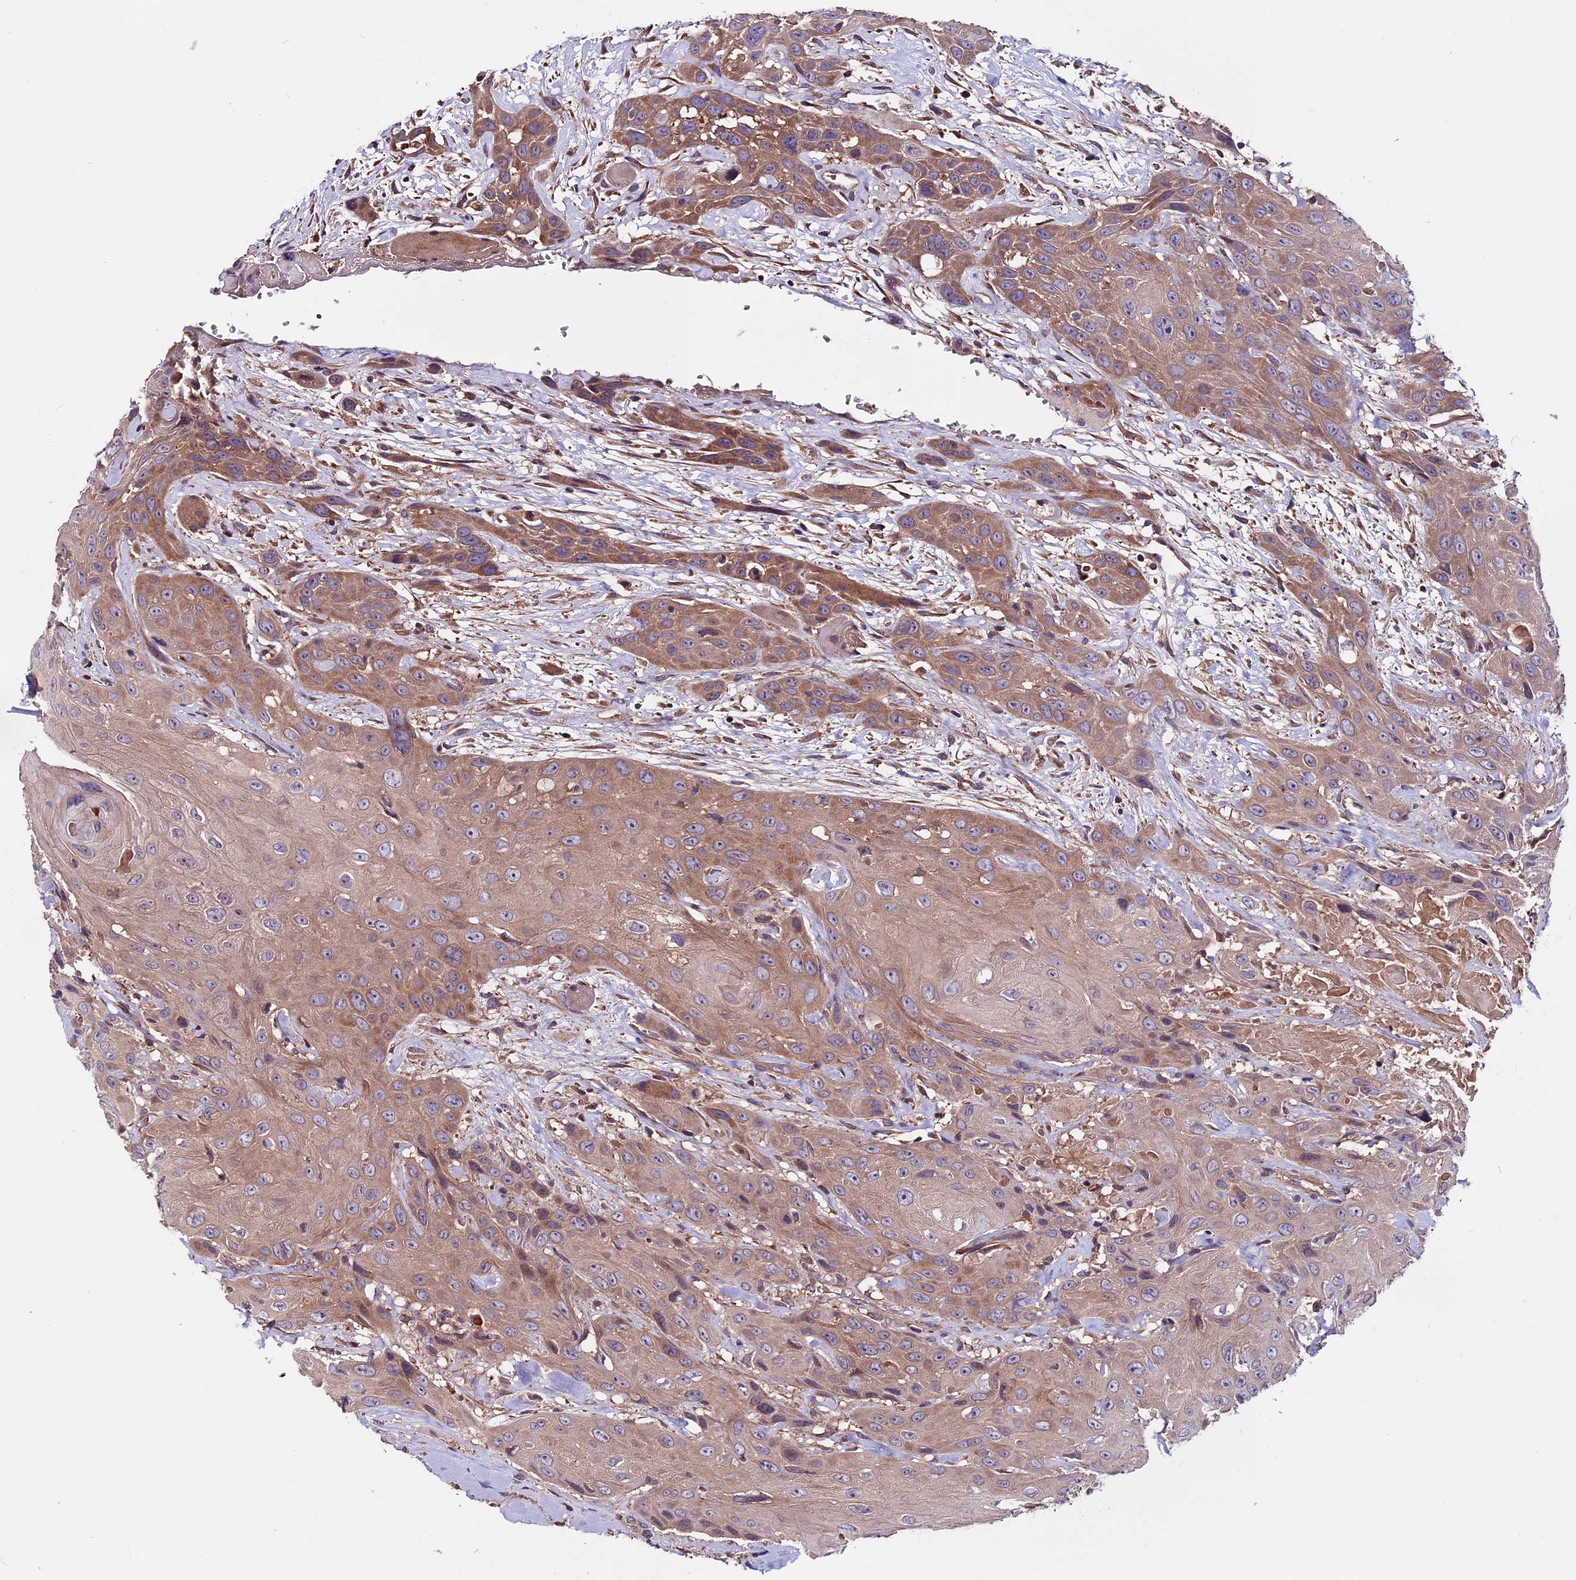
{"staining": {"intensity": "moderate", "quantity": ">75%", "location": "cytoplasmic/membranous"}, "tissue": "head and neck cancer", "cell_type": "Tumor cells", "image_type": "cancer", "snomed": [{"axis": "morphology", "description": "Squamous cell carcinoma, NOS"}, {"axis": "topography", "description": "Head-Neck"}], "caption": "Brown immunohistochemical staining in human head and neck cancer reveals moderate cytoplasmic/membranous expression in about >75% of tumor cells.", "gene": "ZNF598", "patient": {"sex": "male", "age": 81}}